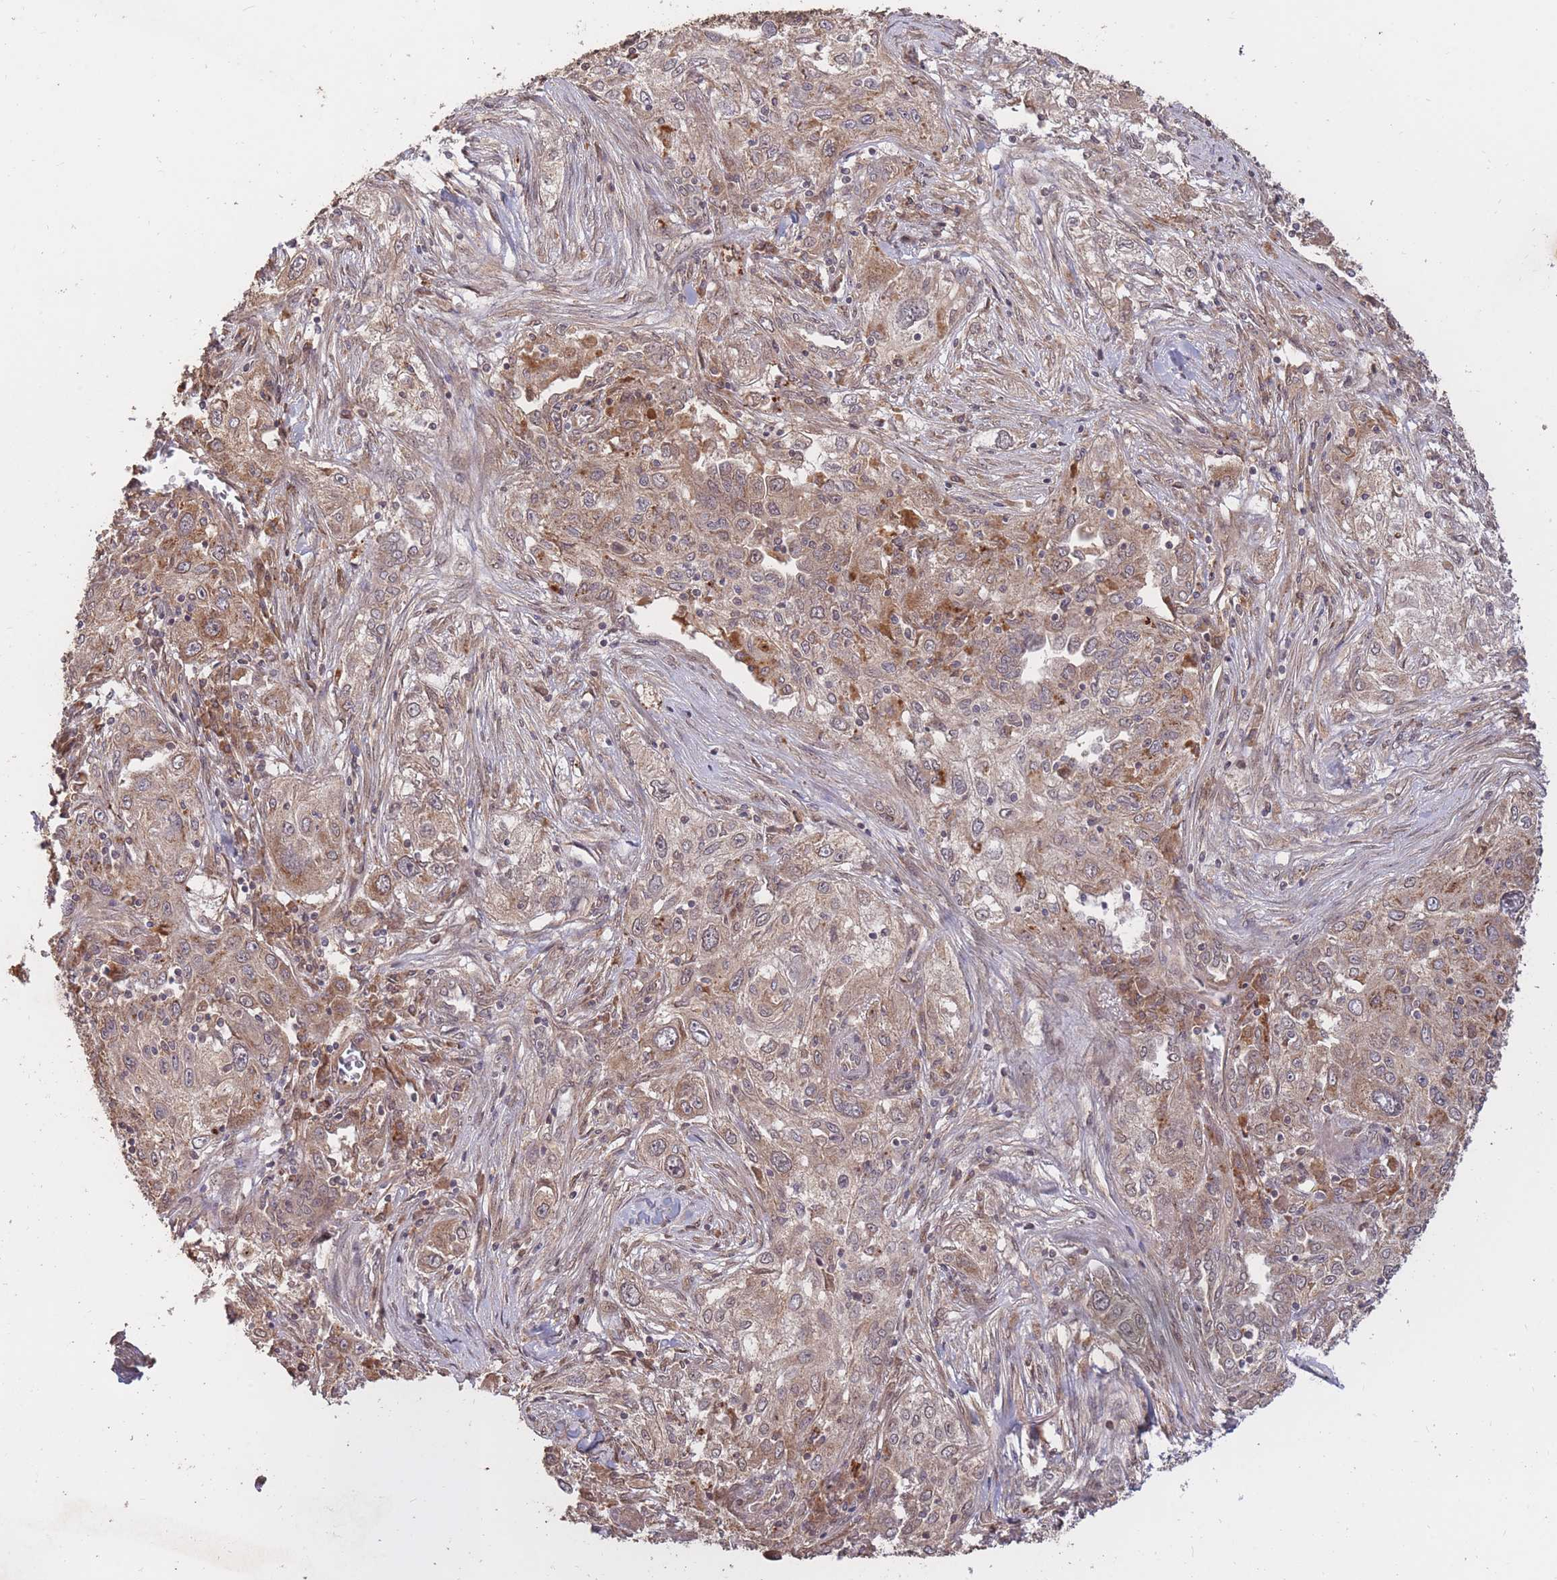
{"staining": {"intensity": "moderate", "quantity": "25%-75%", "location": "cytoplasmic/membranous"}, "tissue": "lung cancer", "cell_type": "Tumor cells", "image_type": "cancer", "snomed": [{"axis": "morphology", "description": "Squamous cell carcinoma, NOS"}, {"axis": "topography", "description": "Lung"}], "caption": "Immunohistochemistry (IHC) of human lung cancer demonstrates medium levels of moderate cytoplasmic/membranous expression in approximately 25%-75% of tumor cells.", "gene": "RGS14", "patient": {"sex": "female", "age": 69}}